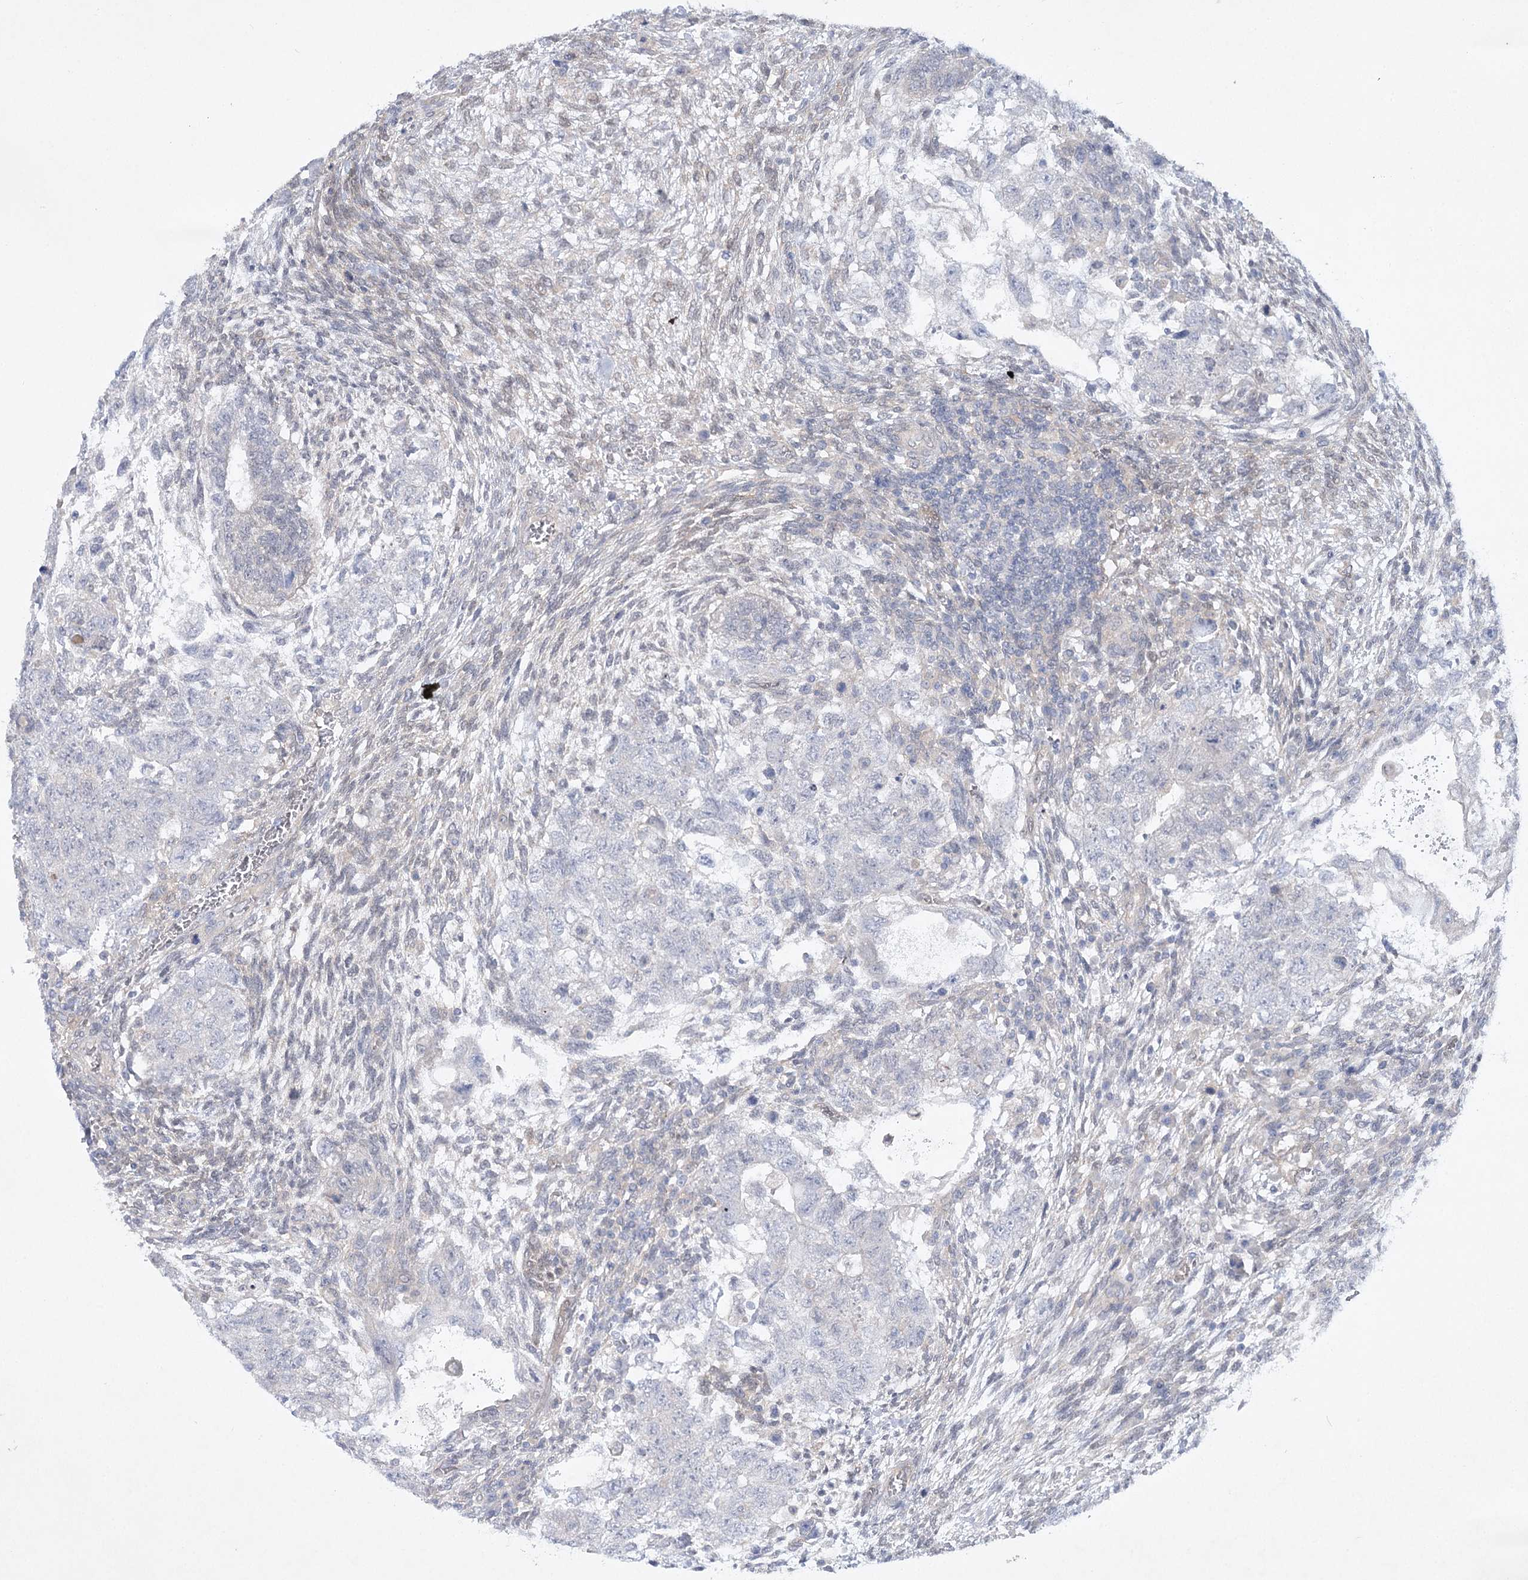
{"staining": {"intensity": "negative", "quantity": "none", "location": "none"}, "tissue": "testis cancer", "cell_type": "Tumor cells", "image_type": "cancer", "snomed": [{"axis": "morphology", "description": "Carcinoma, Embryonal, NOS"}, {"axis": "topography", "description": "Testis"}], "caption": "The image displays no staining of tumor cells in testis cancer.", "gene": "AAMDC", "patient": {"sex": "male", "age": 37}}